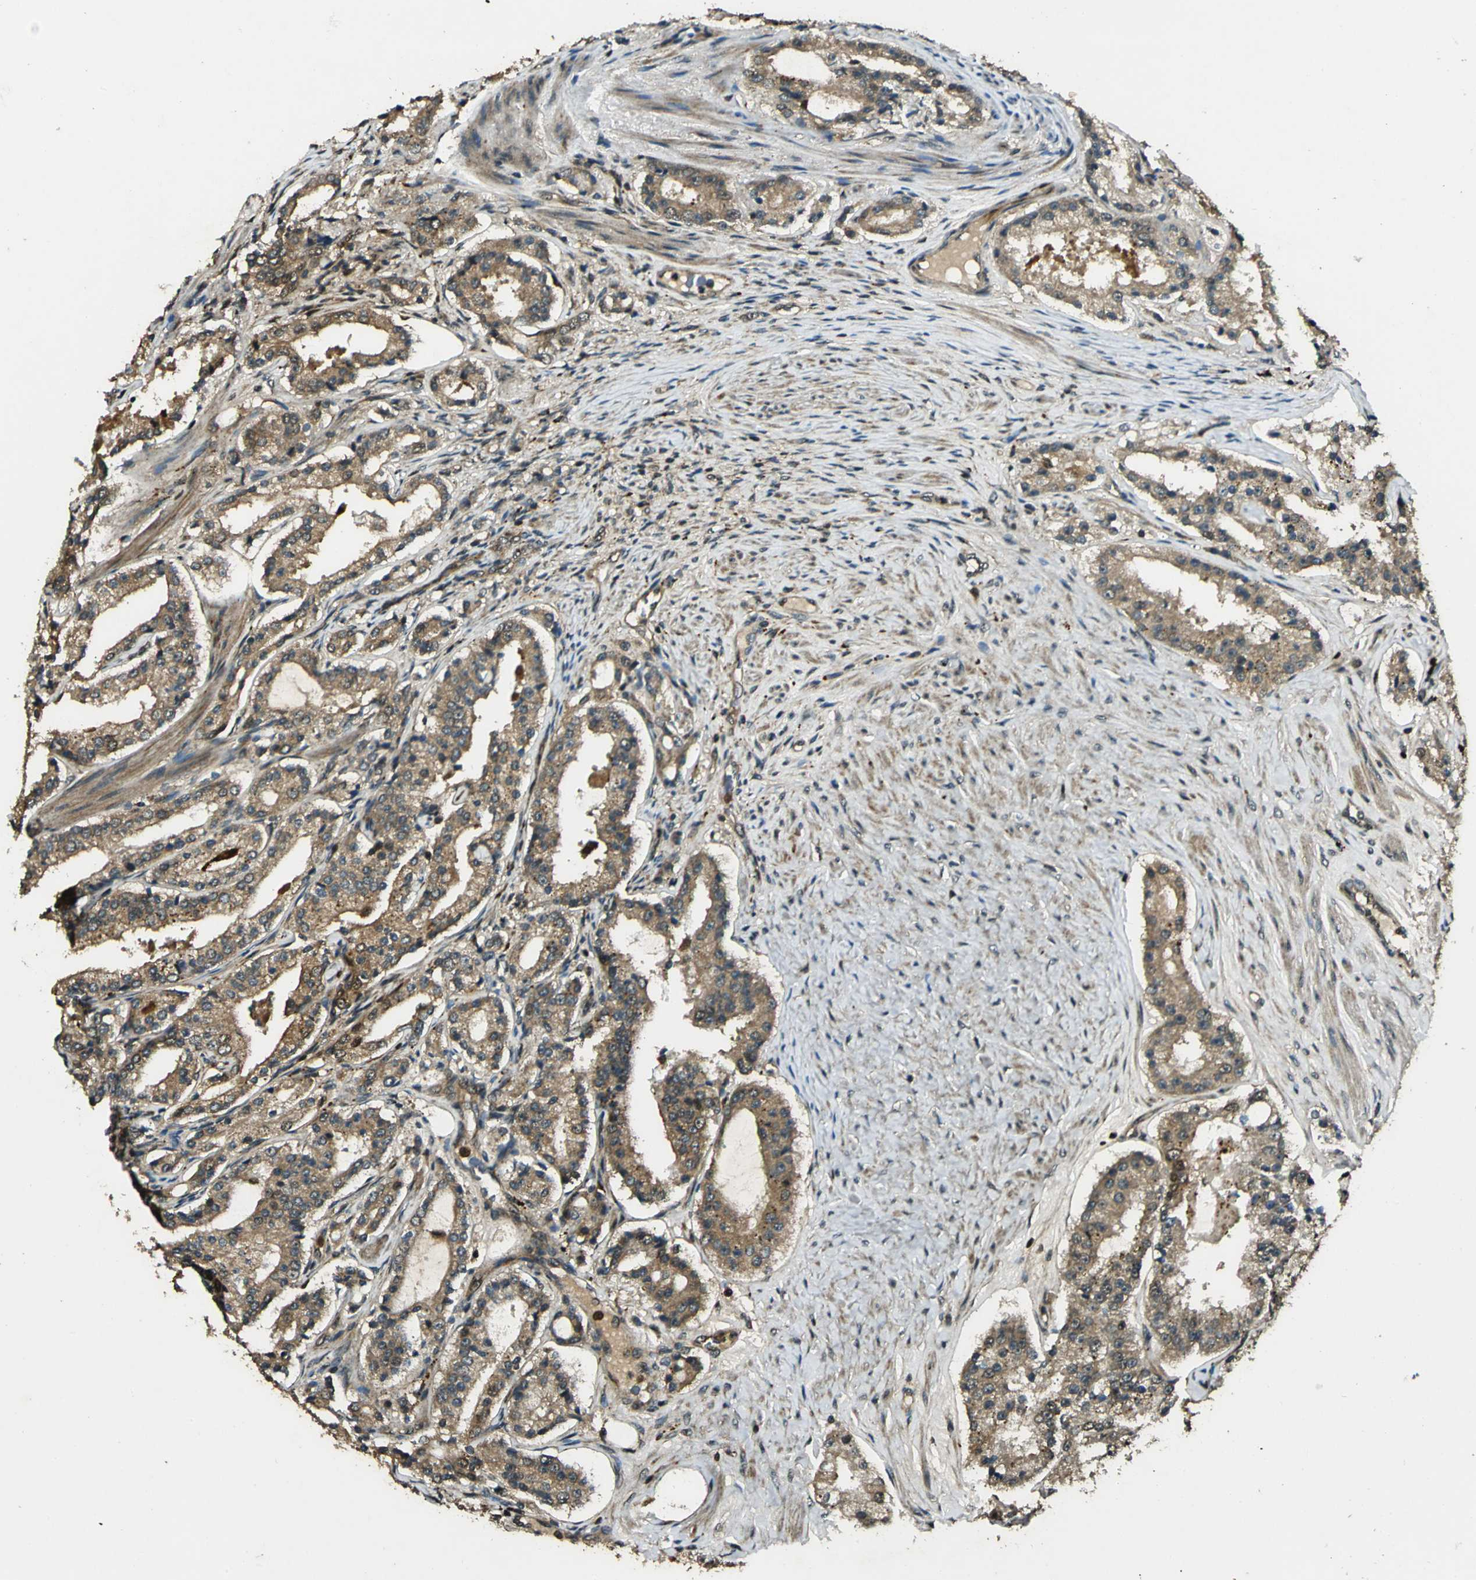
{"staining": {"intensity": "moderate", "quantity": ">75%", "location": "cytoplasmic/membranous,nuclear"}, "tissue": "prostate cancer", "cell_type": "Tumor cells", "image_type": "cancer", "snomed": [{"axis": "morphology", "description": "Adenocarcinoma, Medium grade"}, {"axis": "topography", "description": "Prostate"}], "caption": "Approximately >75% of tumor cells in prostate medium-grade adenocarcinoma display moderate cytoplasmic/membranous and nuclear protein expression as visualized by brown immunohistochemical staining.", "gene": "PPP1R13L", "patient": {"sex": "male", "age": 72}}